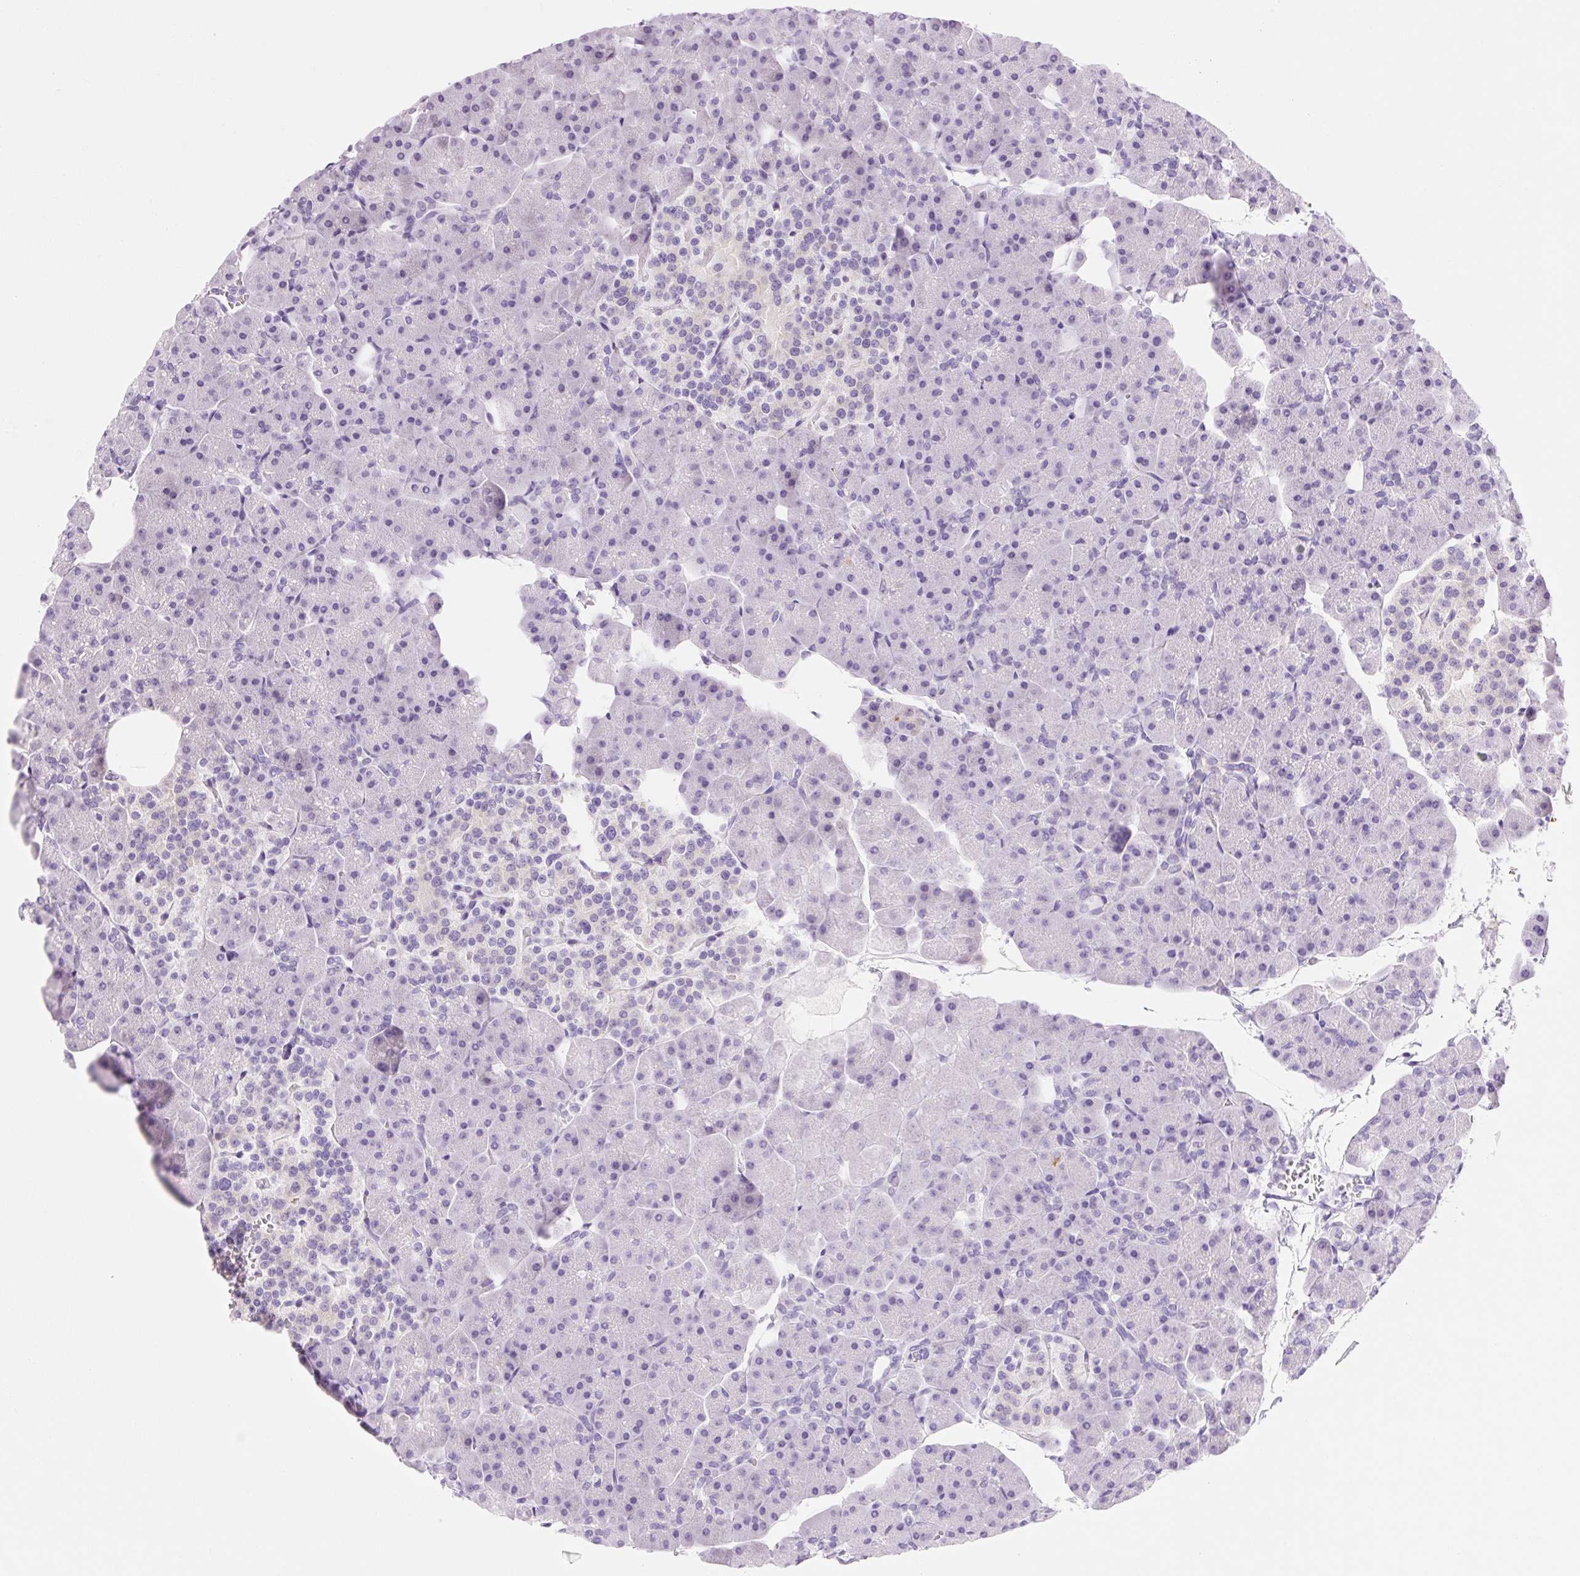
{"staining": {"intensity": "negative", "quantity": "none", "location": "none"}, "tissue": "pancreas", "cell_type": "Exocrine glandular cells", "image_type": "normal", "snomed": [{"axis": "morphology", "description": "Normal tissue, NOS"}, {"axis": "topography", "description": "Pancreas"}], "caption": "Immunohistochemistry (IHC) micrograph of benign pancreas: pancreas stained with DAB reveals no significant protein expression in exocrine glandular cells.", "gene": "ZNF121", "patient": {"sex": "male", "age": 35}}